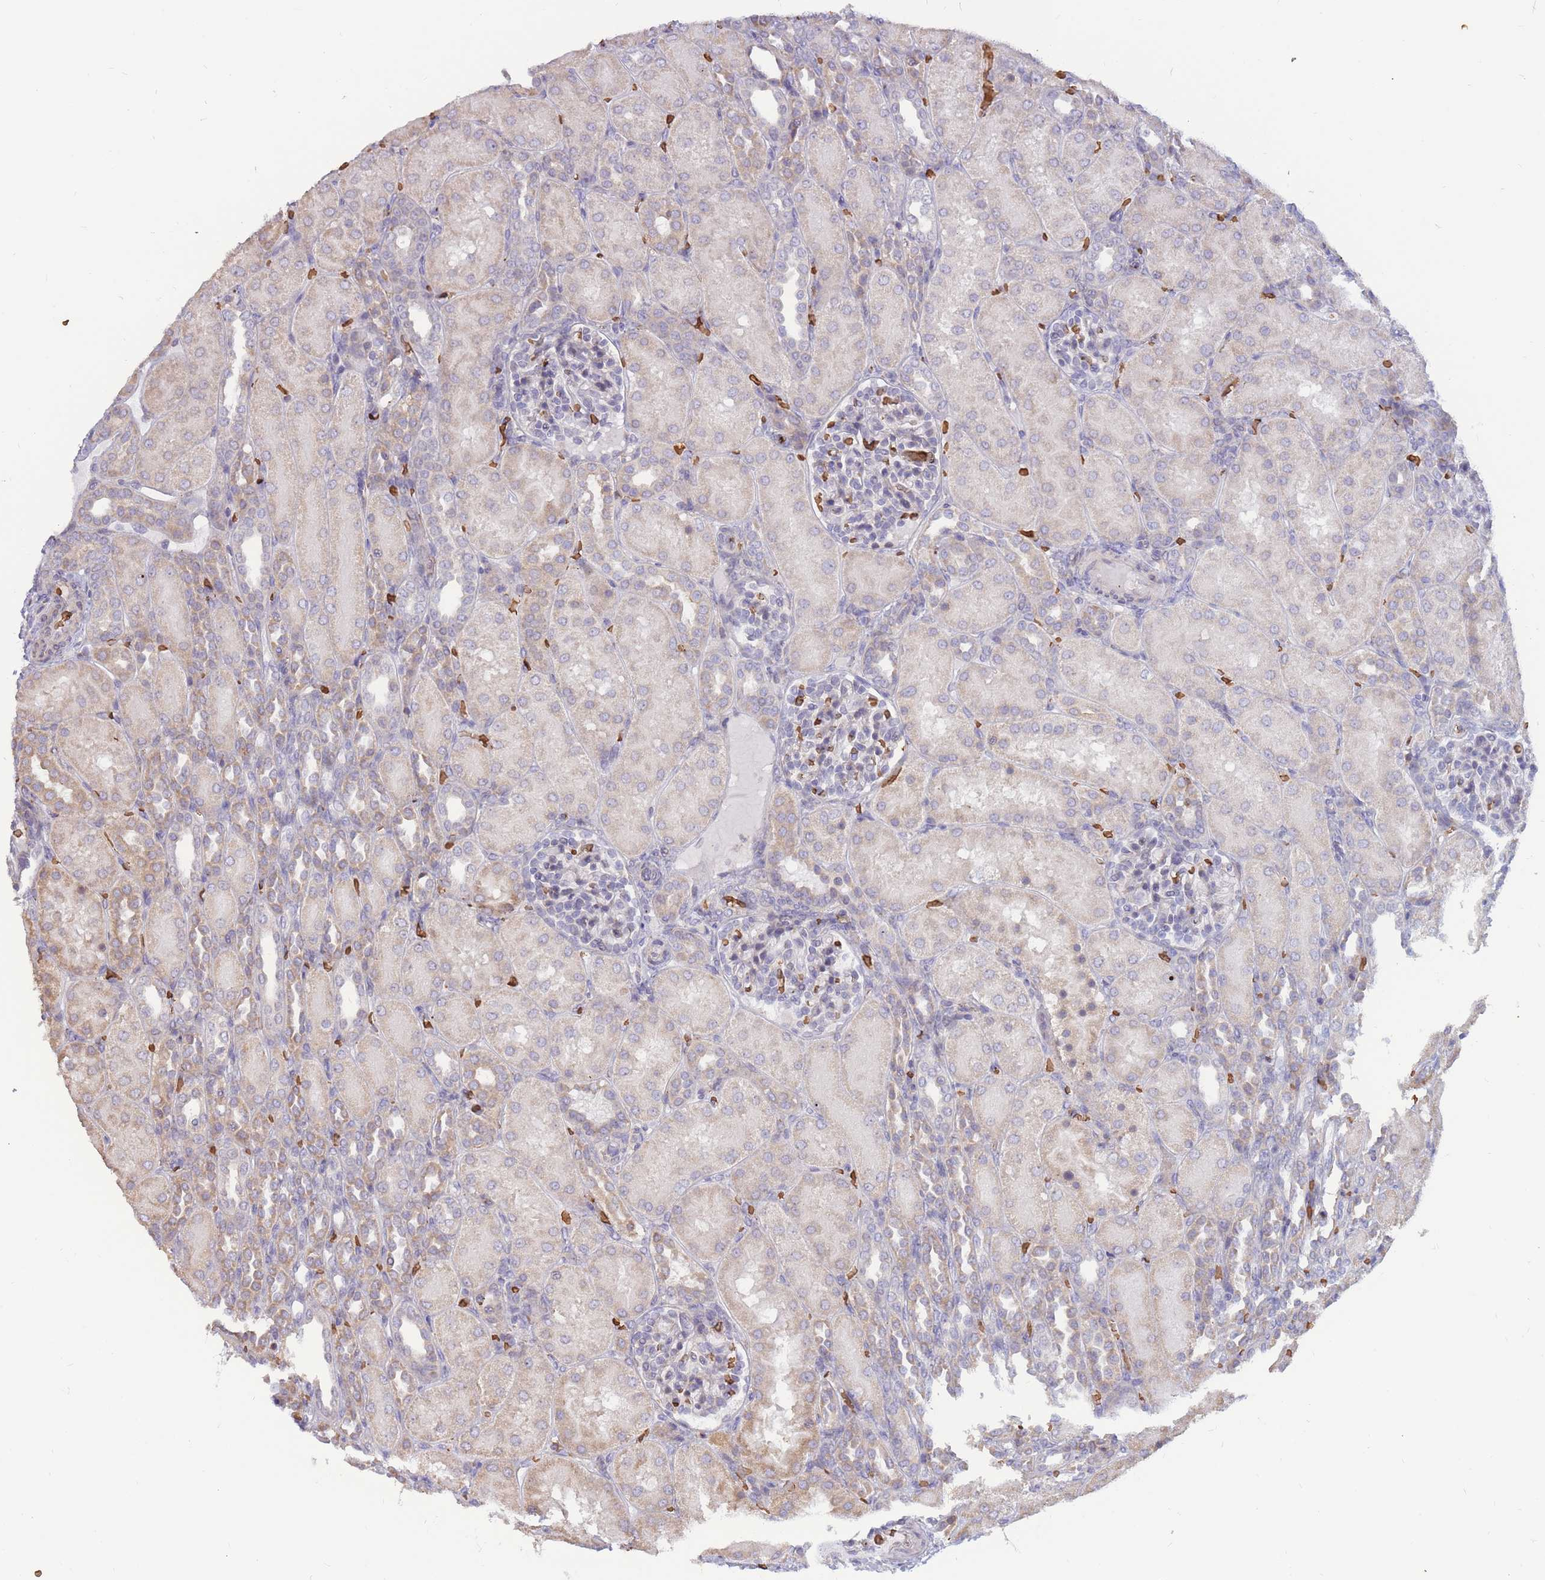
{"staining": {"intensity": "negative", "quantity": "none", "location": "none"}, "tissue": "kidney", "cell_type": "Cells in glomeruli", "image_type": "normal", "snomed": [{"axis": "morphology", "description": "Normal tissue, NOS"}, {"axis": "topography", "description": "Kidney"}], "caption": "Histopathology image shows no significant protein expression in cells in glomeruli of normal kidney. The staining was performed using DAB (3,3'-diaminobenzidine) to visualize the protein expression in brown, while the nuclei were stained in blue with hematoxylin (Magnification: 20x).", "gene": "ATP10D", "patient": {"sex": "male", "age": 1}}